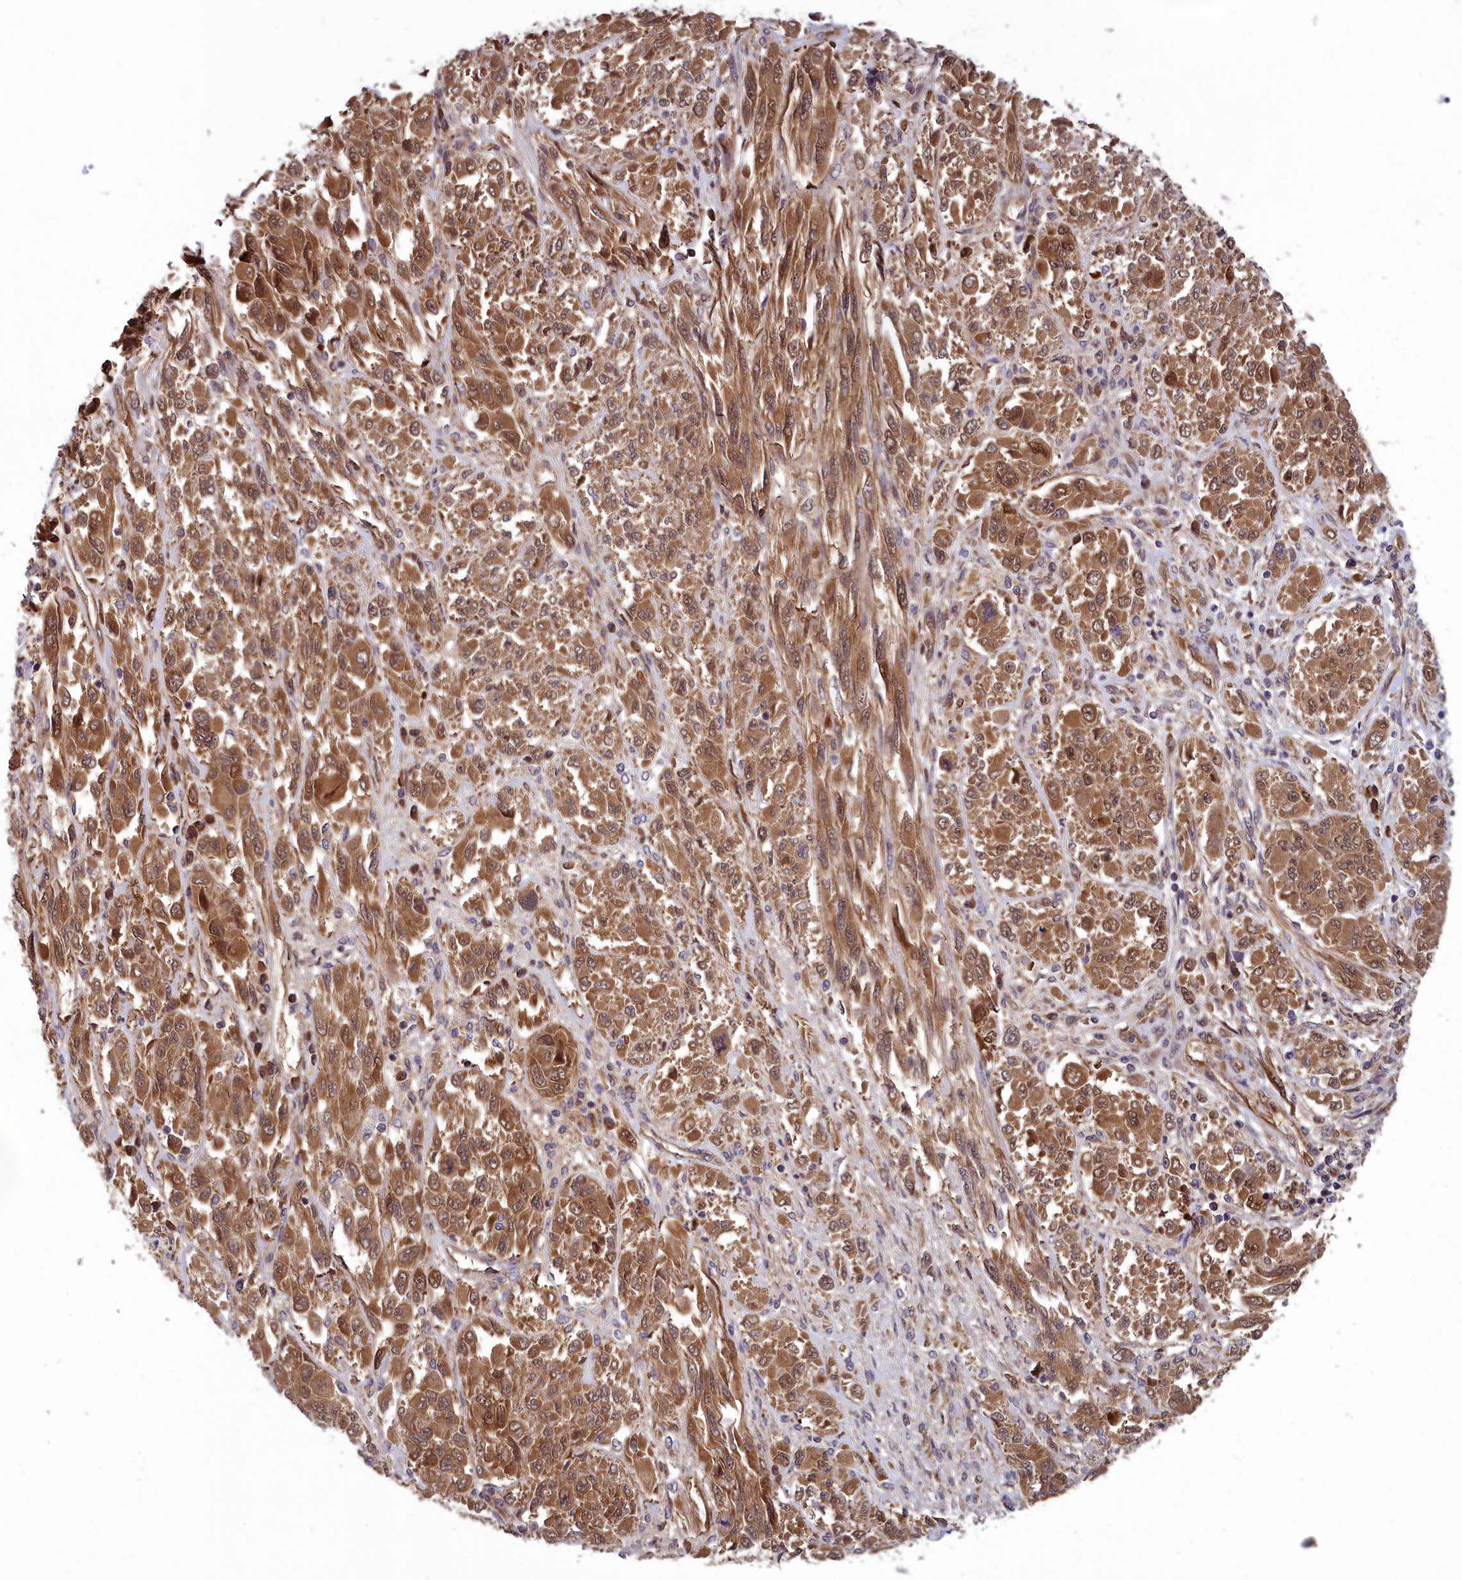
{"staining": {"intensity": "moderate", "quantity": ">75%", "location": "cytoplasmic/membranous,nuclear"}, "tissue": "melanoma", "cell_type": "Tumor cells", "image_type": "cancer", "snomed": [{"axis": "morphology", "description": "Malignant melanoma, NOS"}, {"axis": "topography", "description": "Skin"}], "caption": "Human melanoma stained with a brown dye demonstrates moderate cytoplasmic/membranous and nuclear positive positivity in about >75% of tumor cells.", "gene": "CCDC15", "patient": {"sex": "female", "age": 91}}